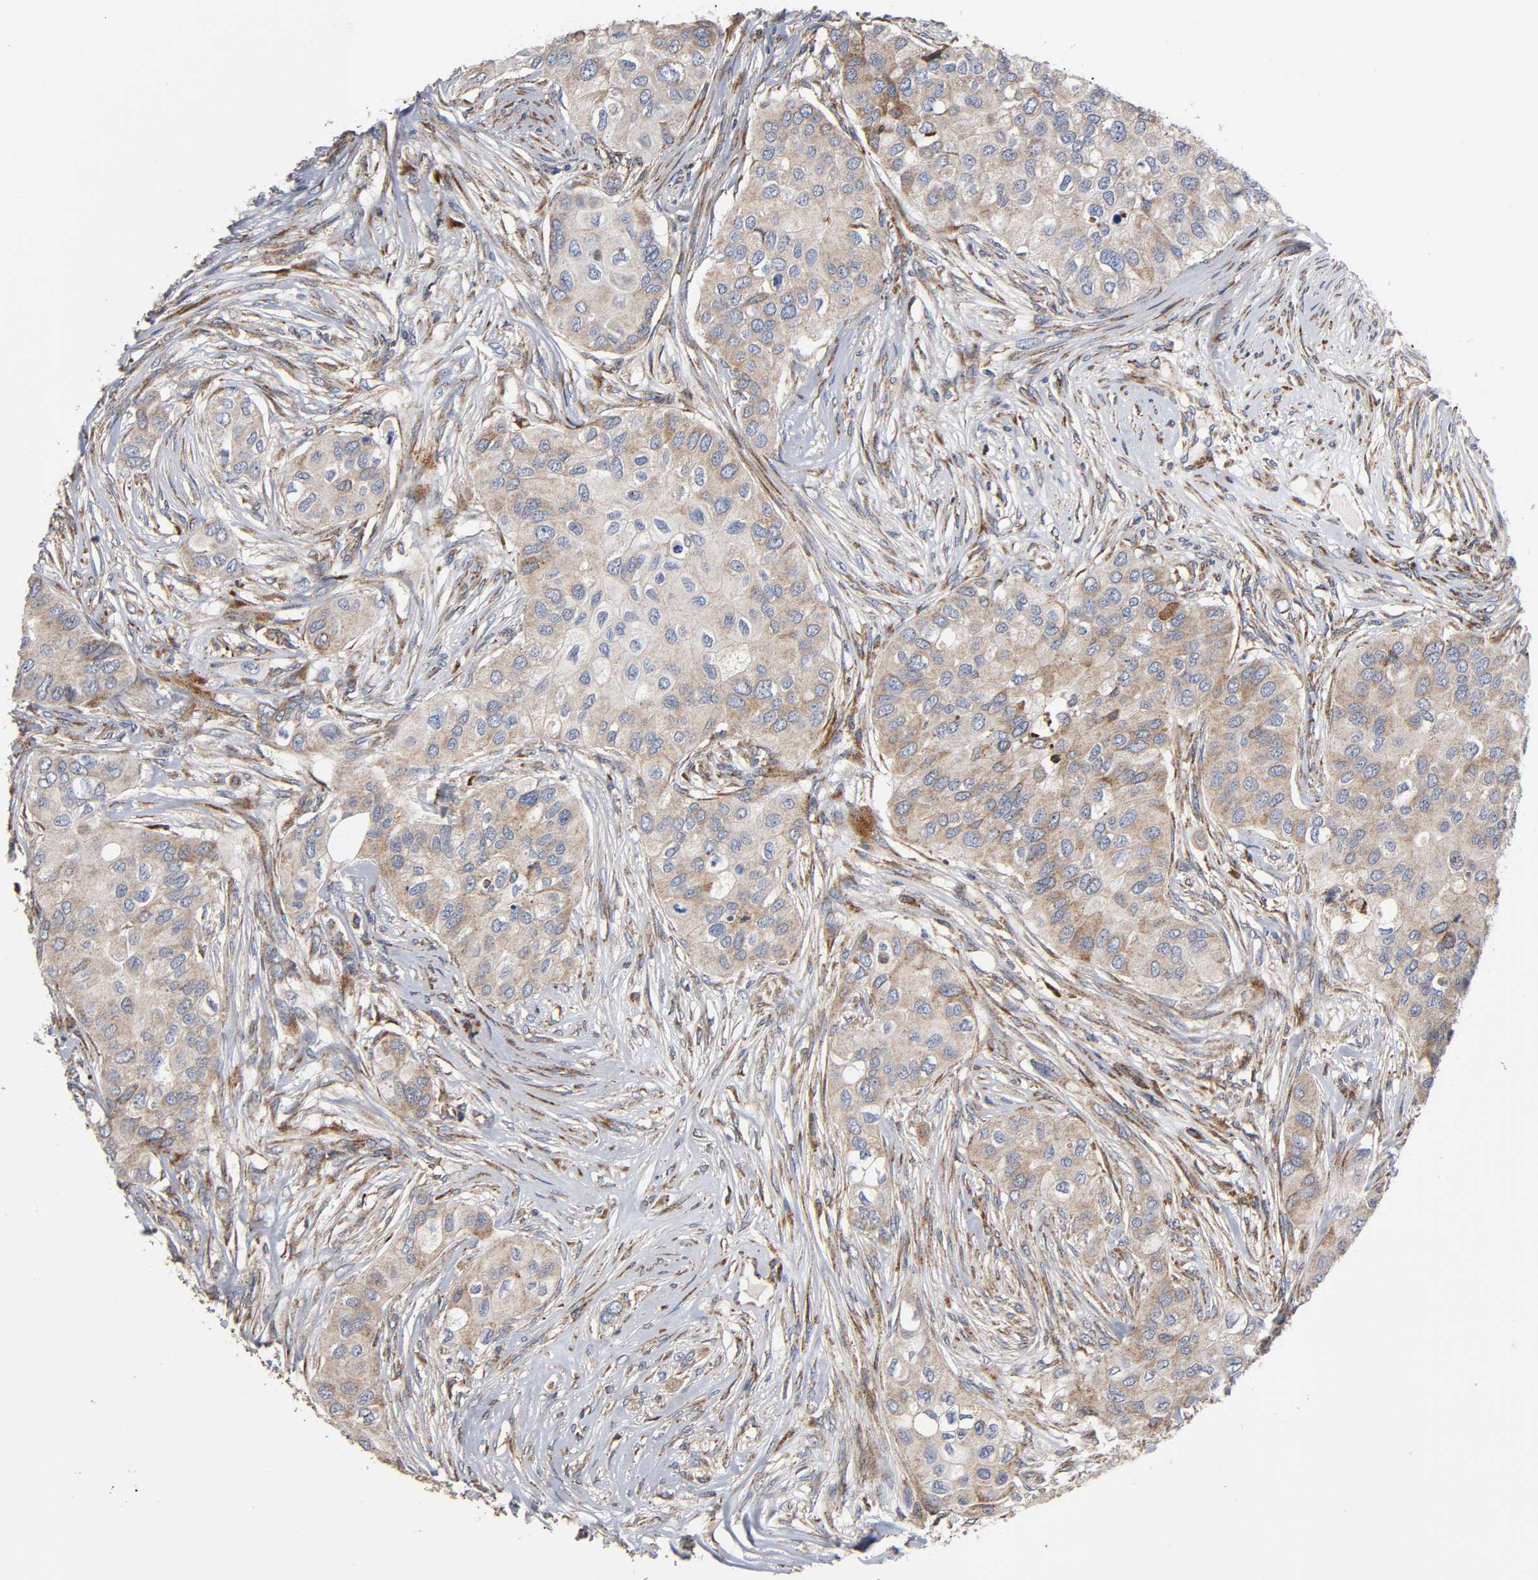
{"staining": {"intensity": "weak", "quantity": ">75%", "location": "cytoplasmic/membranous"}, "tissue": "breast cancer", "cell_type": "Tumor cells", "image_type": "cancer", "snomed": [{"axis": "morphology", "description": "Normal tissue, NOS"}, {"axis": "morphology", "description": "Duct carcinoma"}, {"axis": "topography", "description": "Breast"}], "caption": "Breast cancer (intraductal carcinoma) stained with a protein marker reveals weak staining in tumor cells.", "gene": "MAP3K1", "patient": {"sex": "female", "age": 49}}